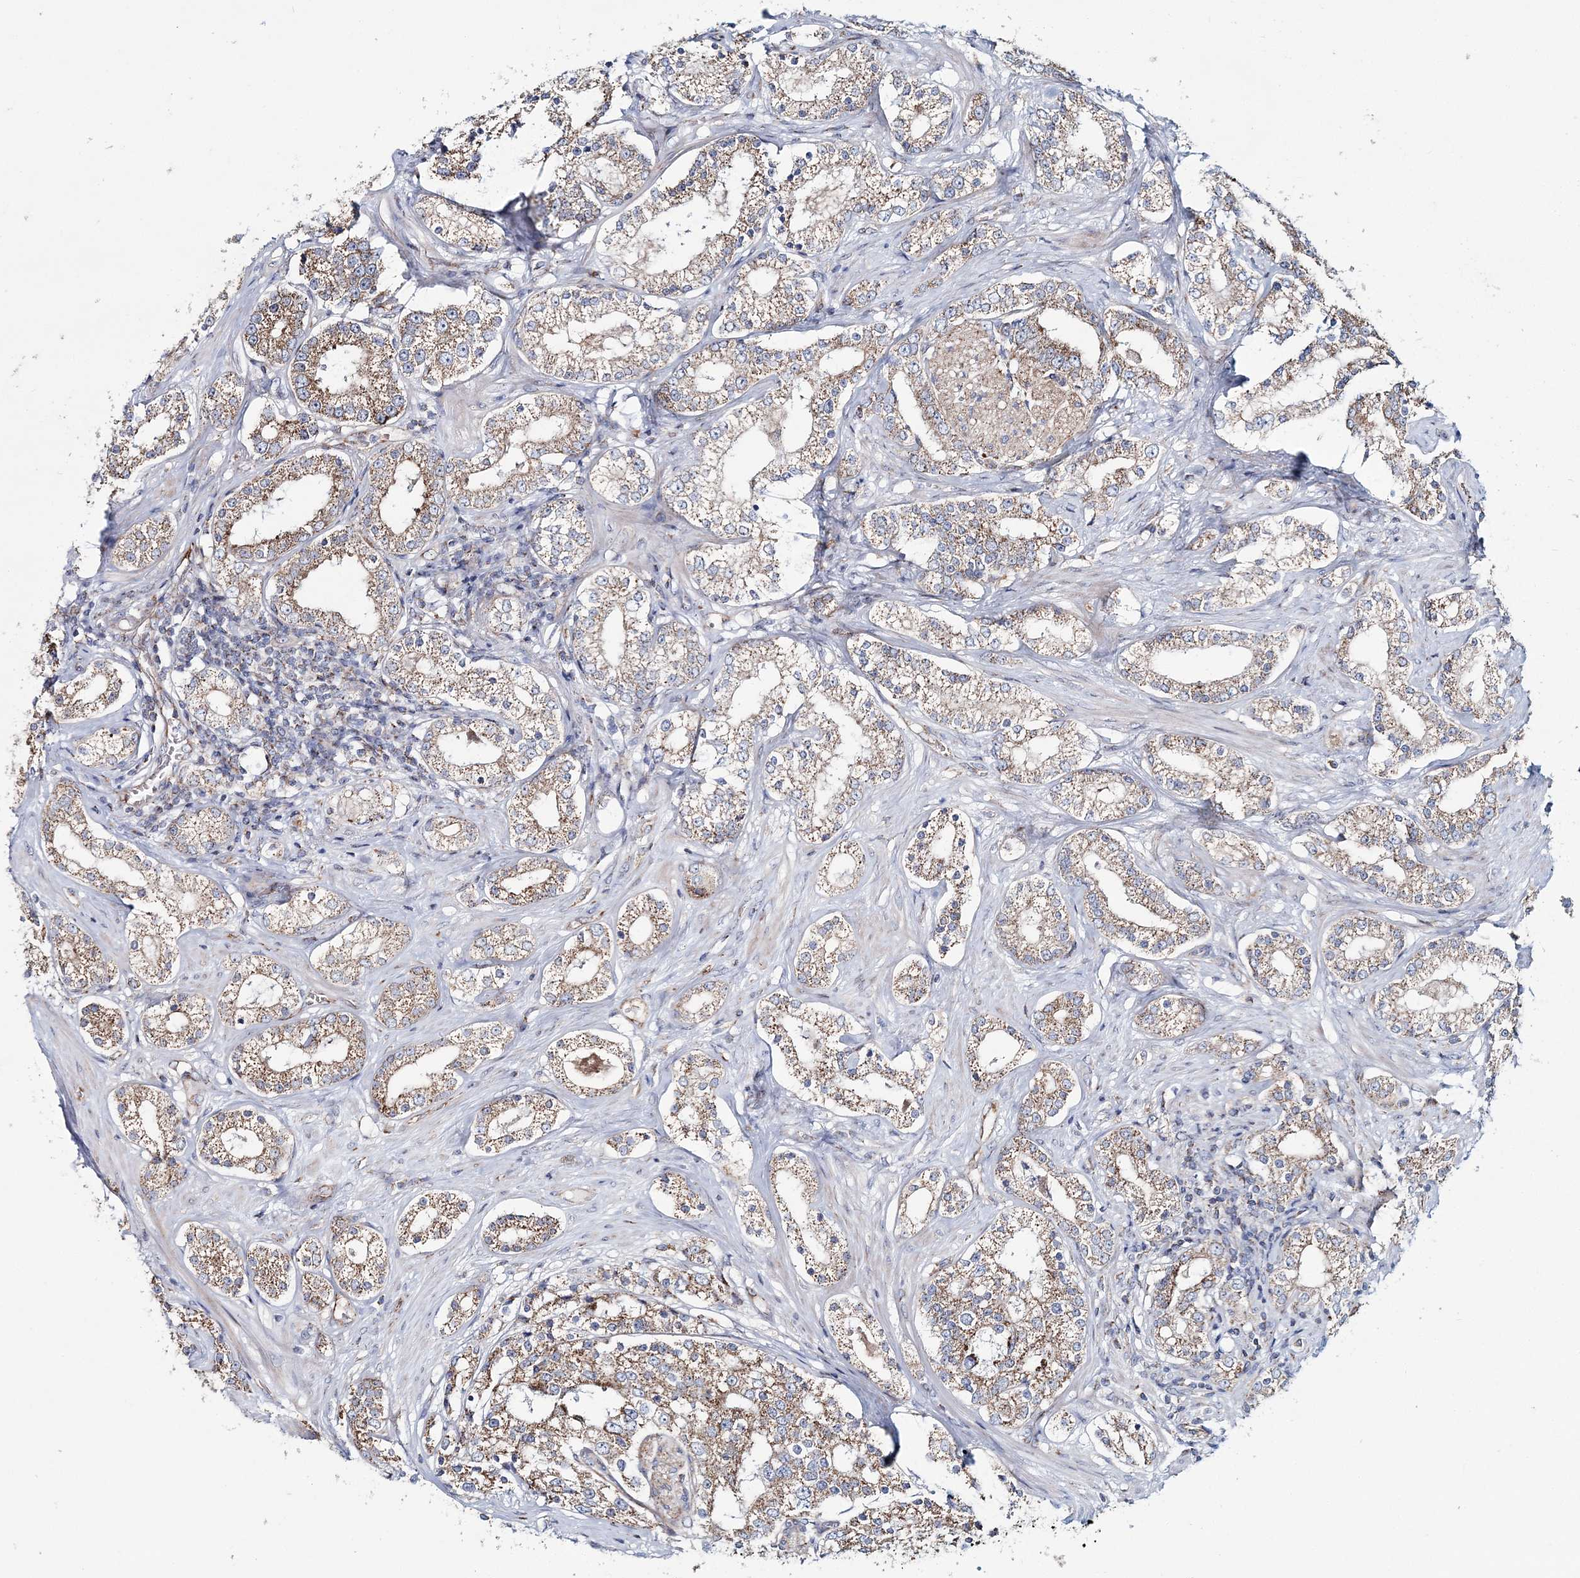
{"staining": {"intensity": "moderate", "quantity": ">75%", "location": "cytoplasmic/membranous"}, "tissue": "prostate cancer", "cell_type": "Tumor cells", "image_type": "cancer", "snomed": [{"axis": "morphology", "description": "Normal tissue, NOS"}, {"axis": "morphology", "description": "Adenocarcinoma, High grade"}, {"axis": "topography", "description": "Prostate"}], "caption": "Prostate high-grade adenocarcinoma tissue demonstrates moderate cytoplasmic/membranous expression in about >75% of tumor cells The staining was performed using DAB (3,3'-diaminobenzidine), with brown indicating positive protein expression. Nuclei are stained blue with hematoxylin.", "gene": "ARHGAP6", "patient": {"sex": "male", "age": 83}}